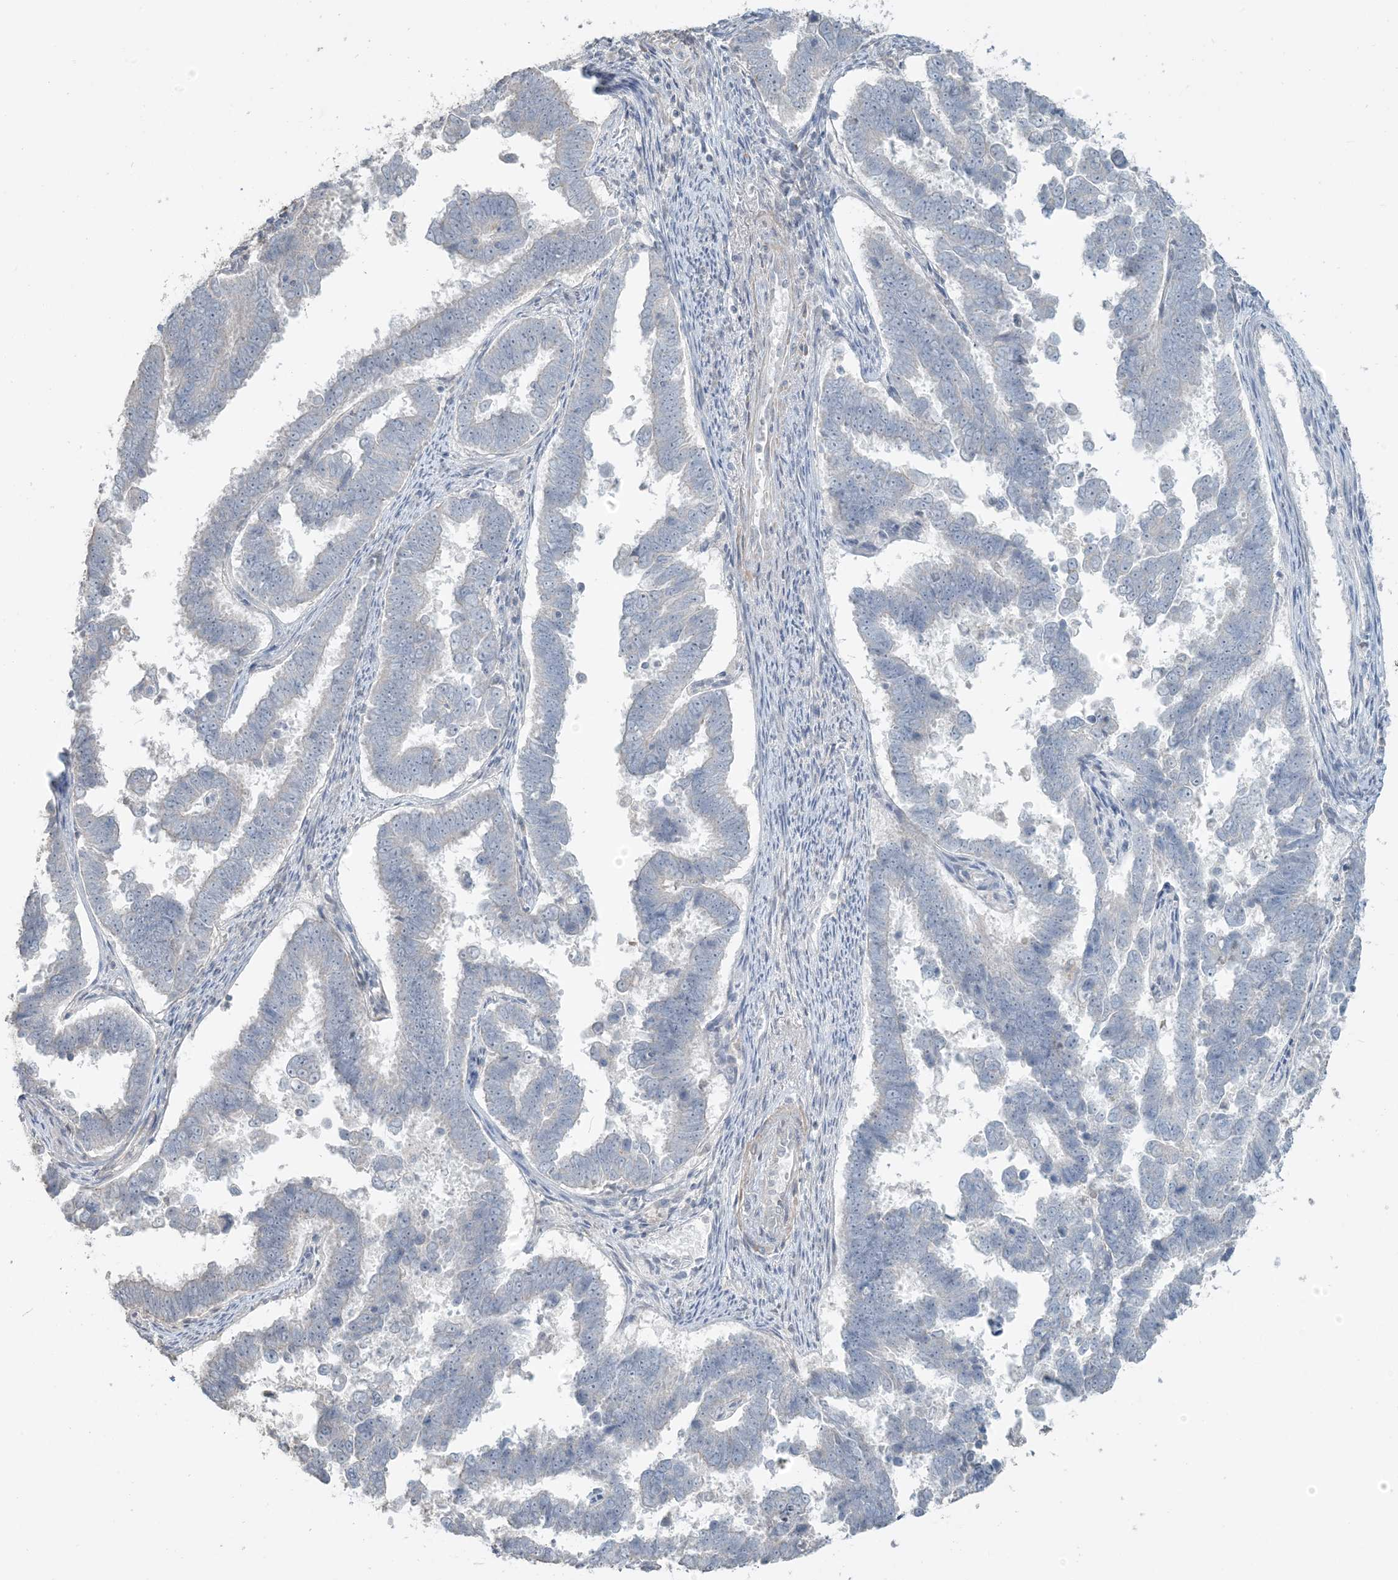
{"staining": {"intensity": "negative", "quantity": "none", "location": "none"}, "tissue": "endometrial cancer", "cell_type": "Tumor cells", "image_type": "cancer", "snomed": [{"axis": "morphology", "description": "Adenocarcinoma, NOS"}, {"axis": "topography", "description": "Endometrium"}], "caption": "A histopathology image of human adenocarcinoma (endometrial) is negative for staining in tumor cells.", "gene": "NPHS2", "patient": {"sex": "female", "age": 75}}